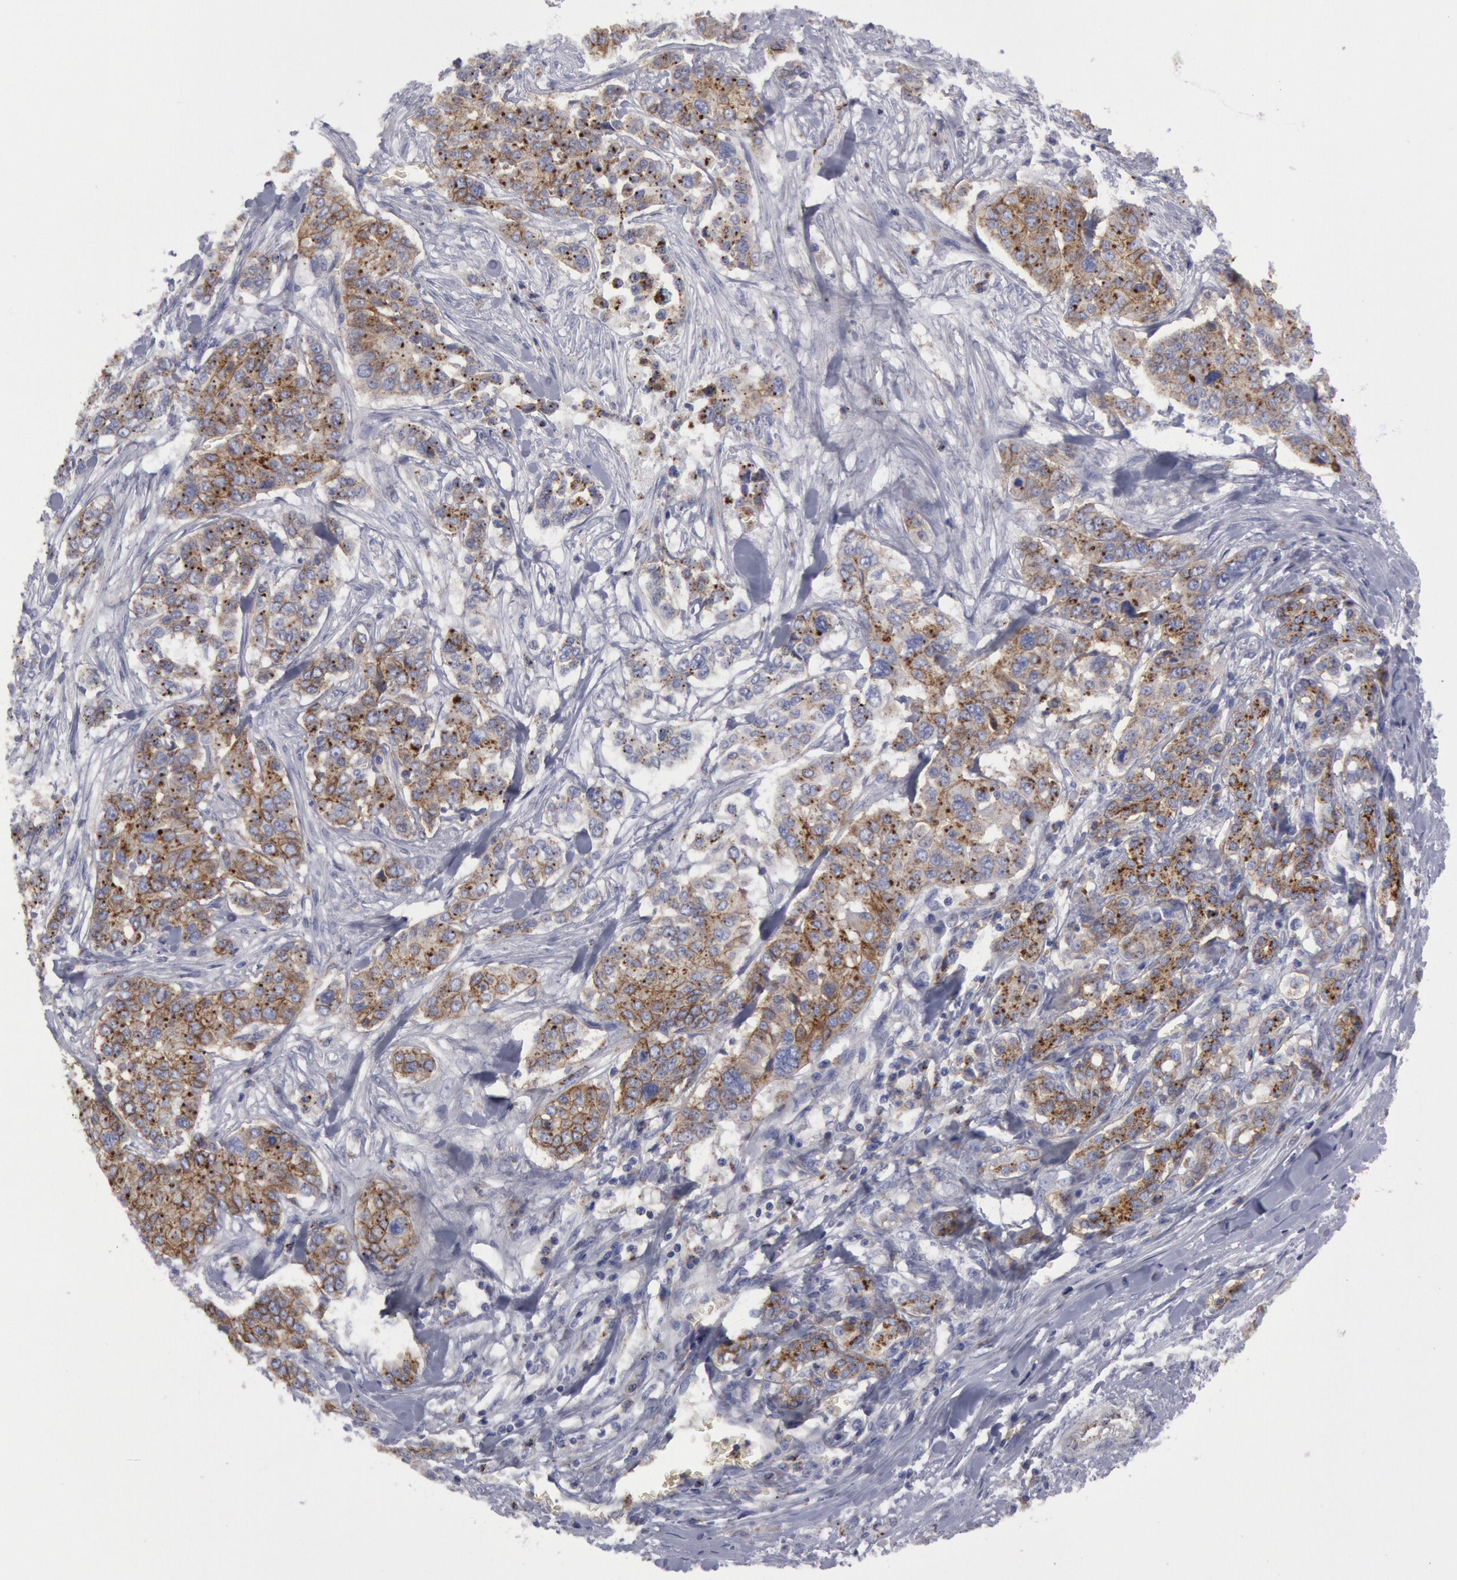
{"staining": {"intensity": "weak", "quantity": "25%-75%", "location": "cytoplasmic/membranous"}, "tissue": "pancreatic cancer", "cell_type": "Tumor cells", "image_type": "cancer", "snomed": [{"axis": "morphology", "description": "Adenocarcinoma, NOS"}, {"axis": "topography", "description": "Pancreas"}], "caption": "This is a photomicrograph of immunohistochemistry (IHC) staining of adenocarcinoma (pancreatic), which shows weak positivity in the cytoplasmic/membranous of tumor cells.", "gene": "FLOT1", "patient": {"sex": "female", "age": 52}}